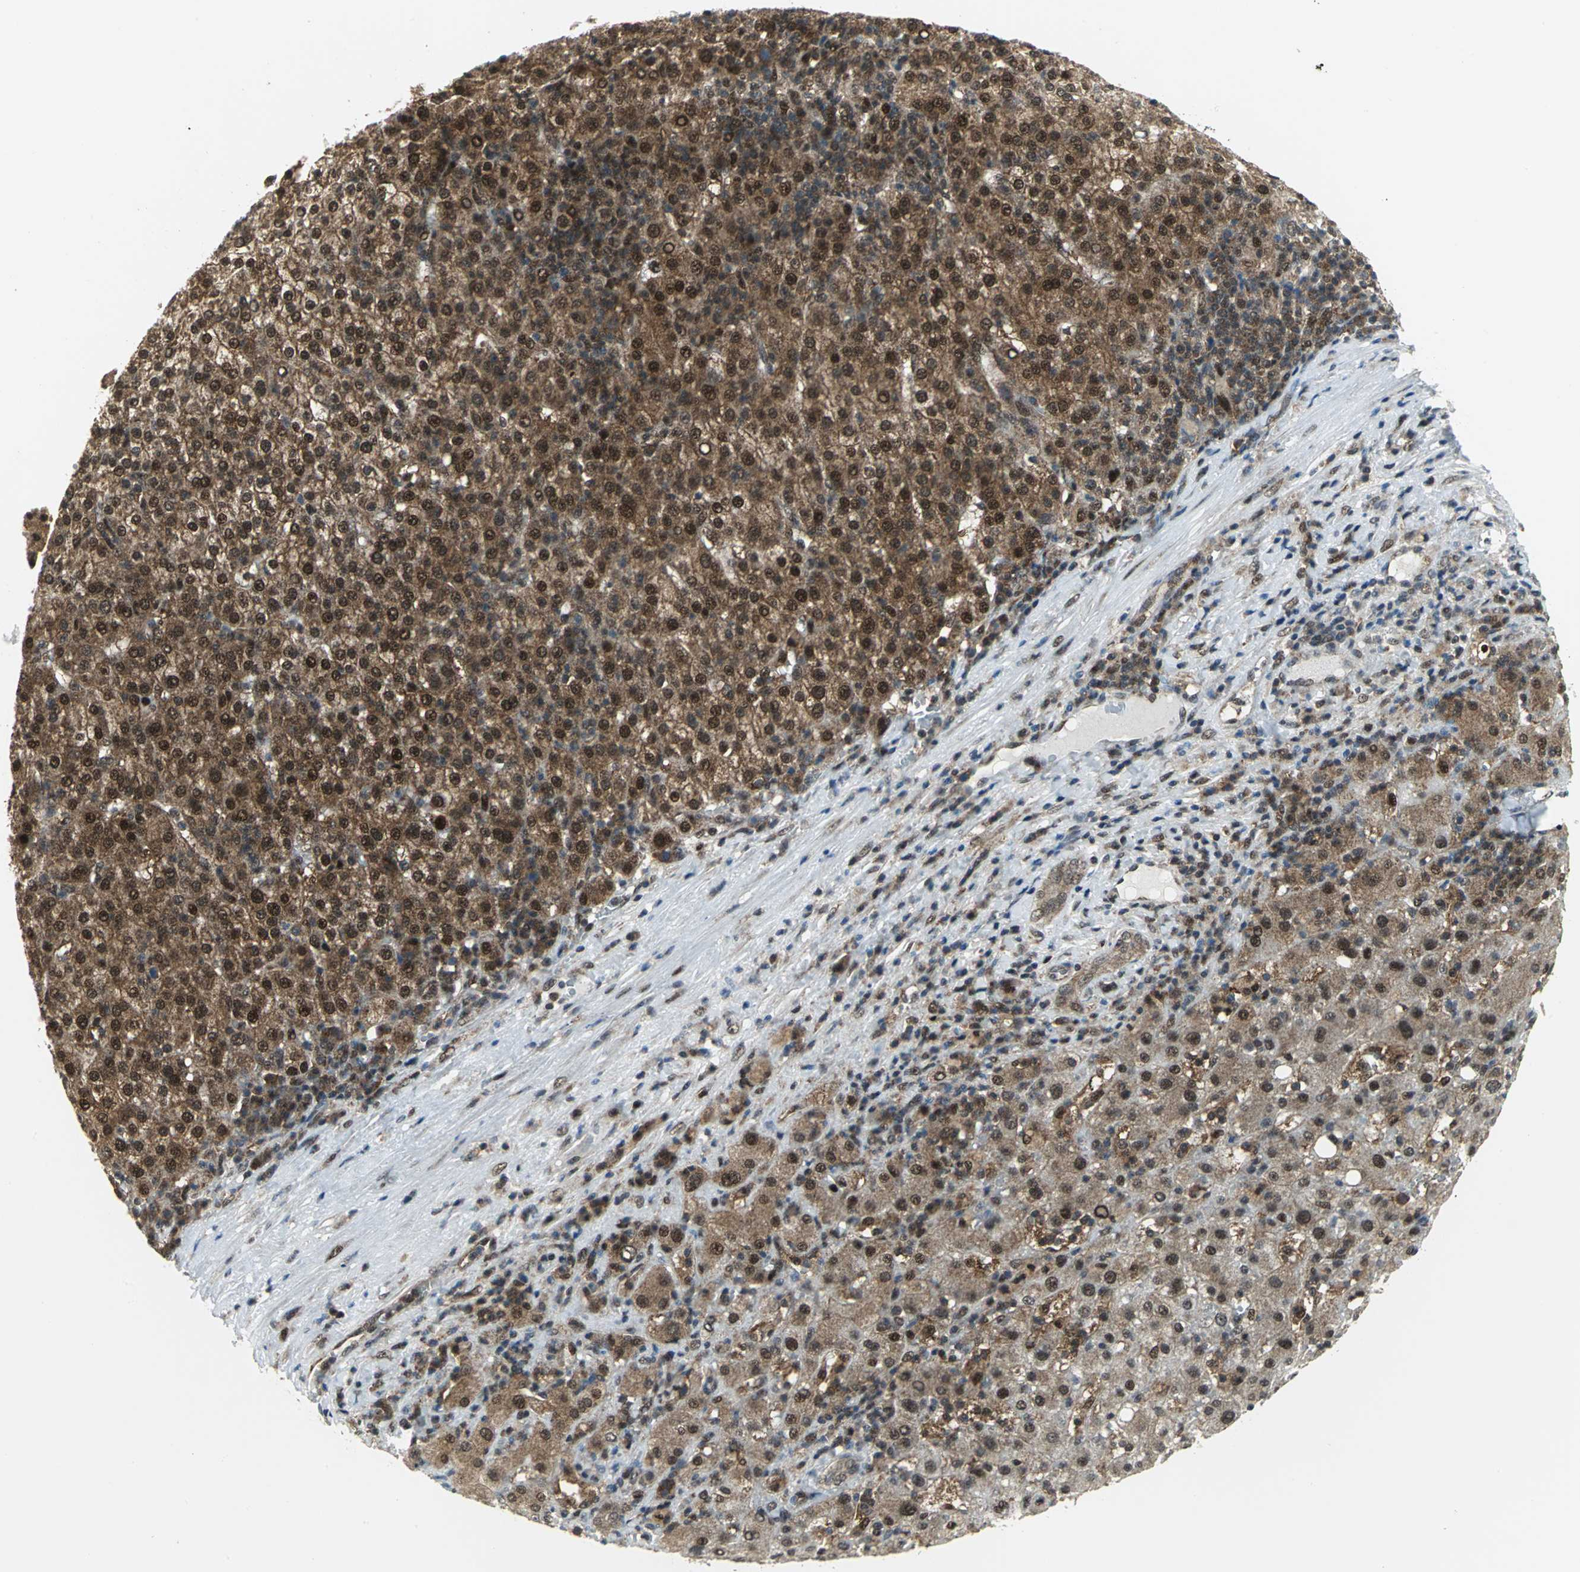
{"staining": {"intensity": "strong", "quantity": ">75%", "location": "cytoplasmic/membranous,nuclear"}, "tissue": "liver cancer", "cell_type": "Tumor cells", "image_type": "cancer", "snomed": [{"axis": "morphology", "description": "Carcinoma, Hepatocellular, NOS"}, {"axis": "topography", "description": "Liver"}], "caption": "Liver hepatocellular carcinoma stained for a protein exhibits strong cytoplasmic/membranous and nuclear positivity in tumor cells.", "gene": "PSMA4", "patient": {"sex": "female", "age": 58}}